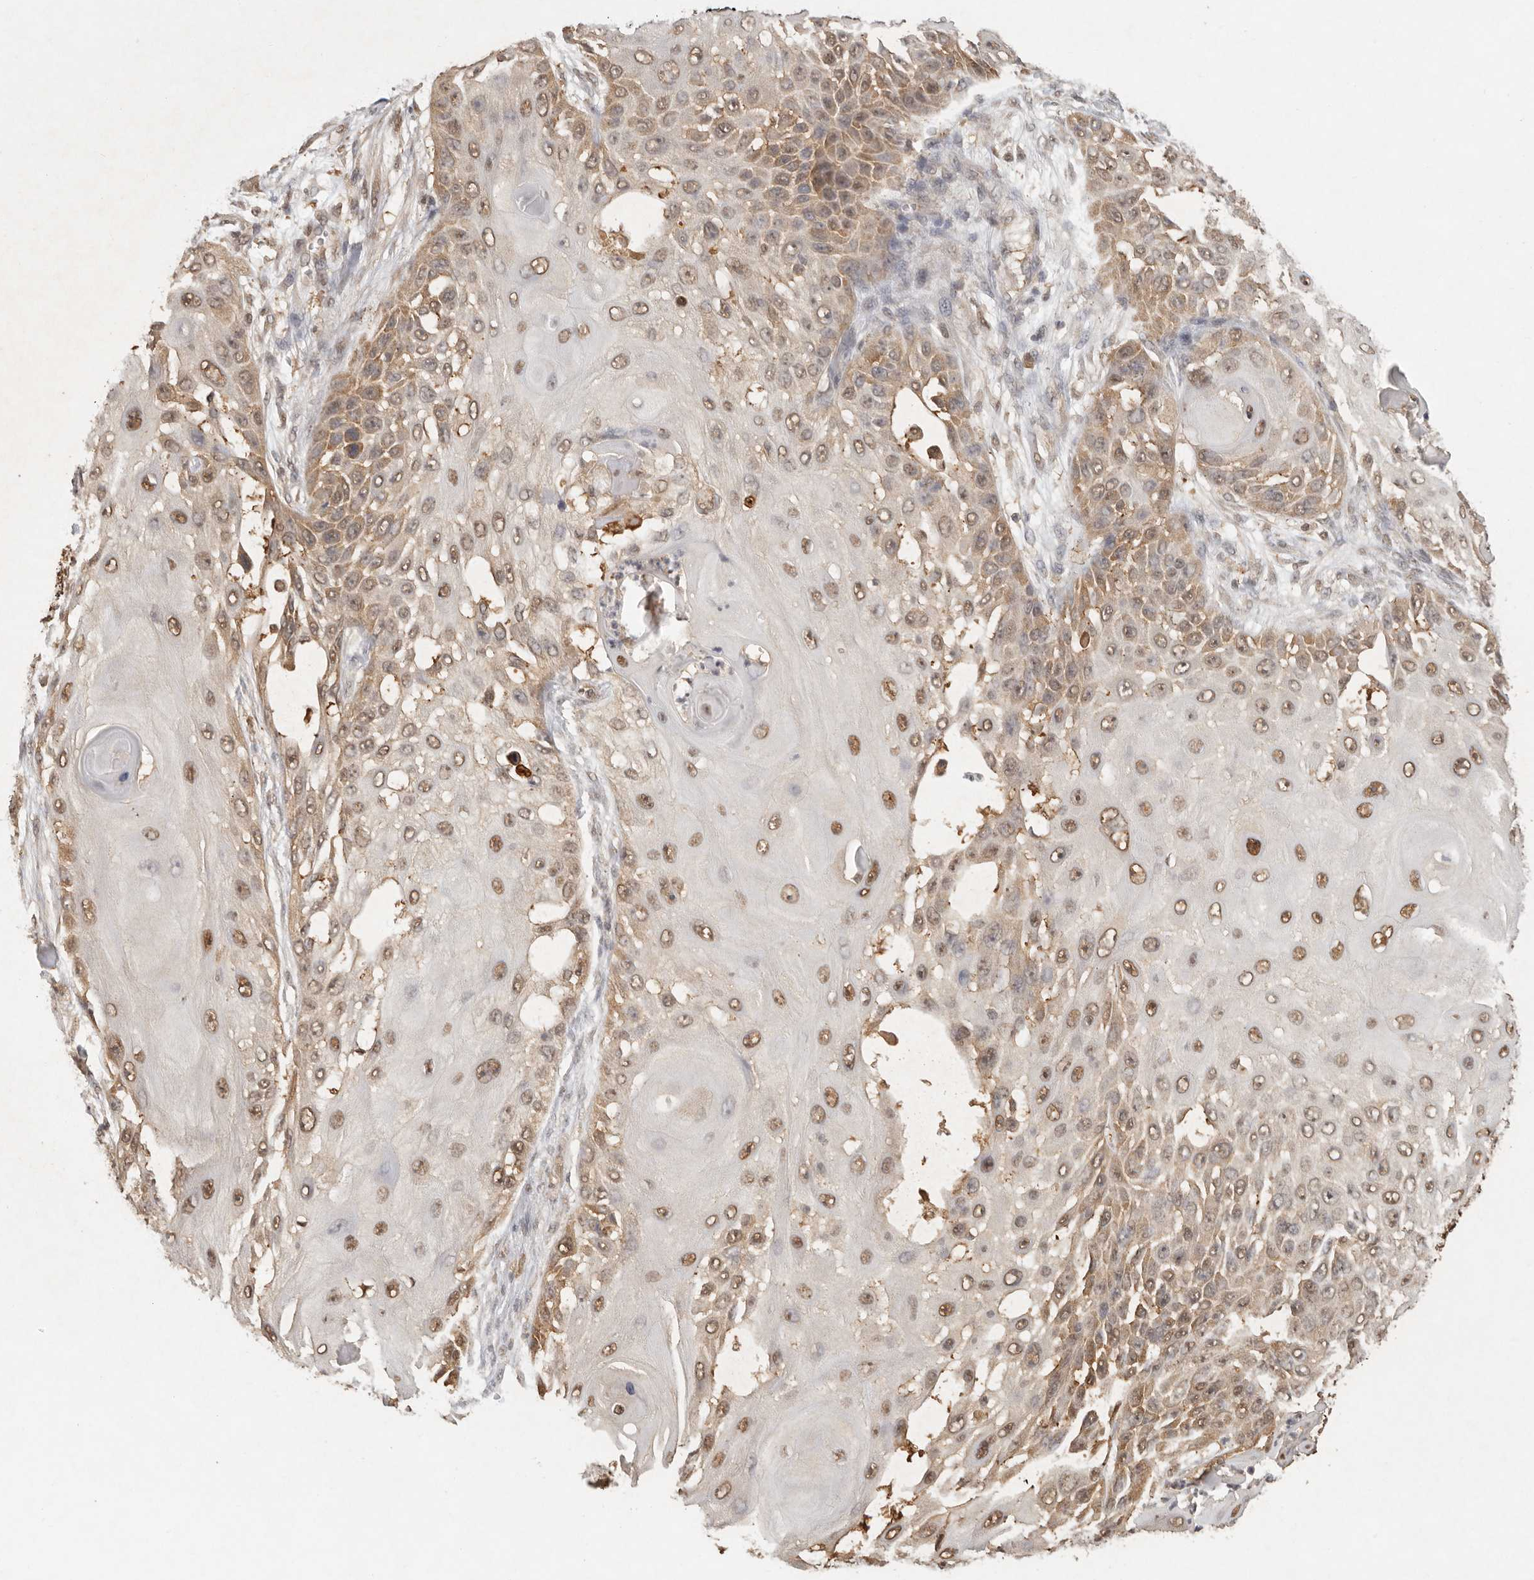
{"staining": {"intensity": "moderate", "quantity": ">75%", "location": "nuclear"}, "tissue": "skin cancer", "cell_type": "Tumor cells", "image_type": "cancer", "snomed": [{"axis": "morphology", "description": "Squamous cell carcinoma, NOS"}, {"axis": "topography", "description": "Skin"}], "caption": "Moderate nuclear protein staining is seen in approximately >75% of tumor cells in skin cancer.", "gene": "PSMA5", "patient": {"sex": "female", "age": 44}}